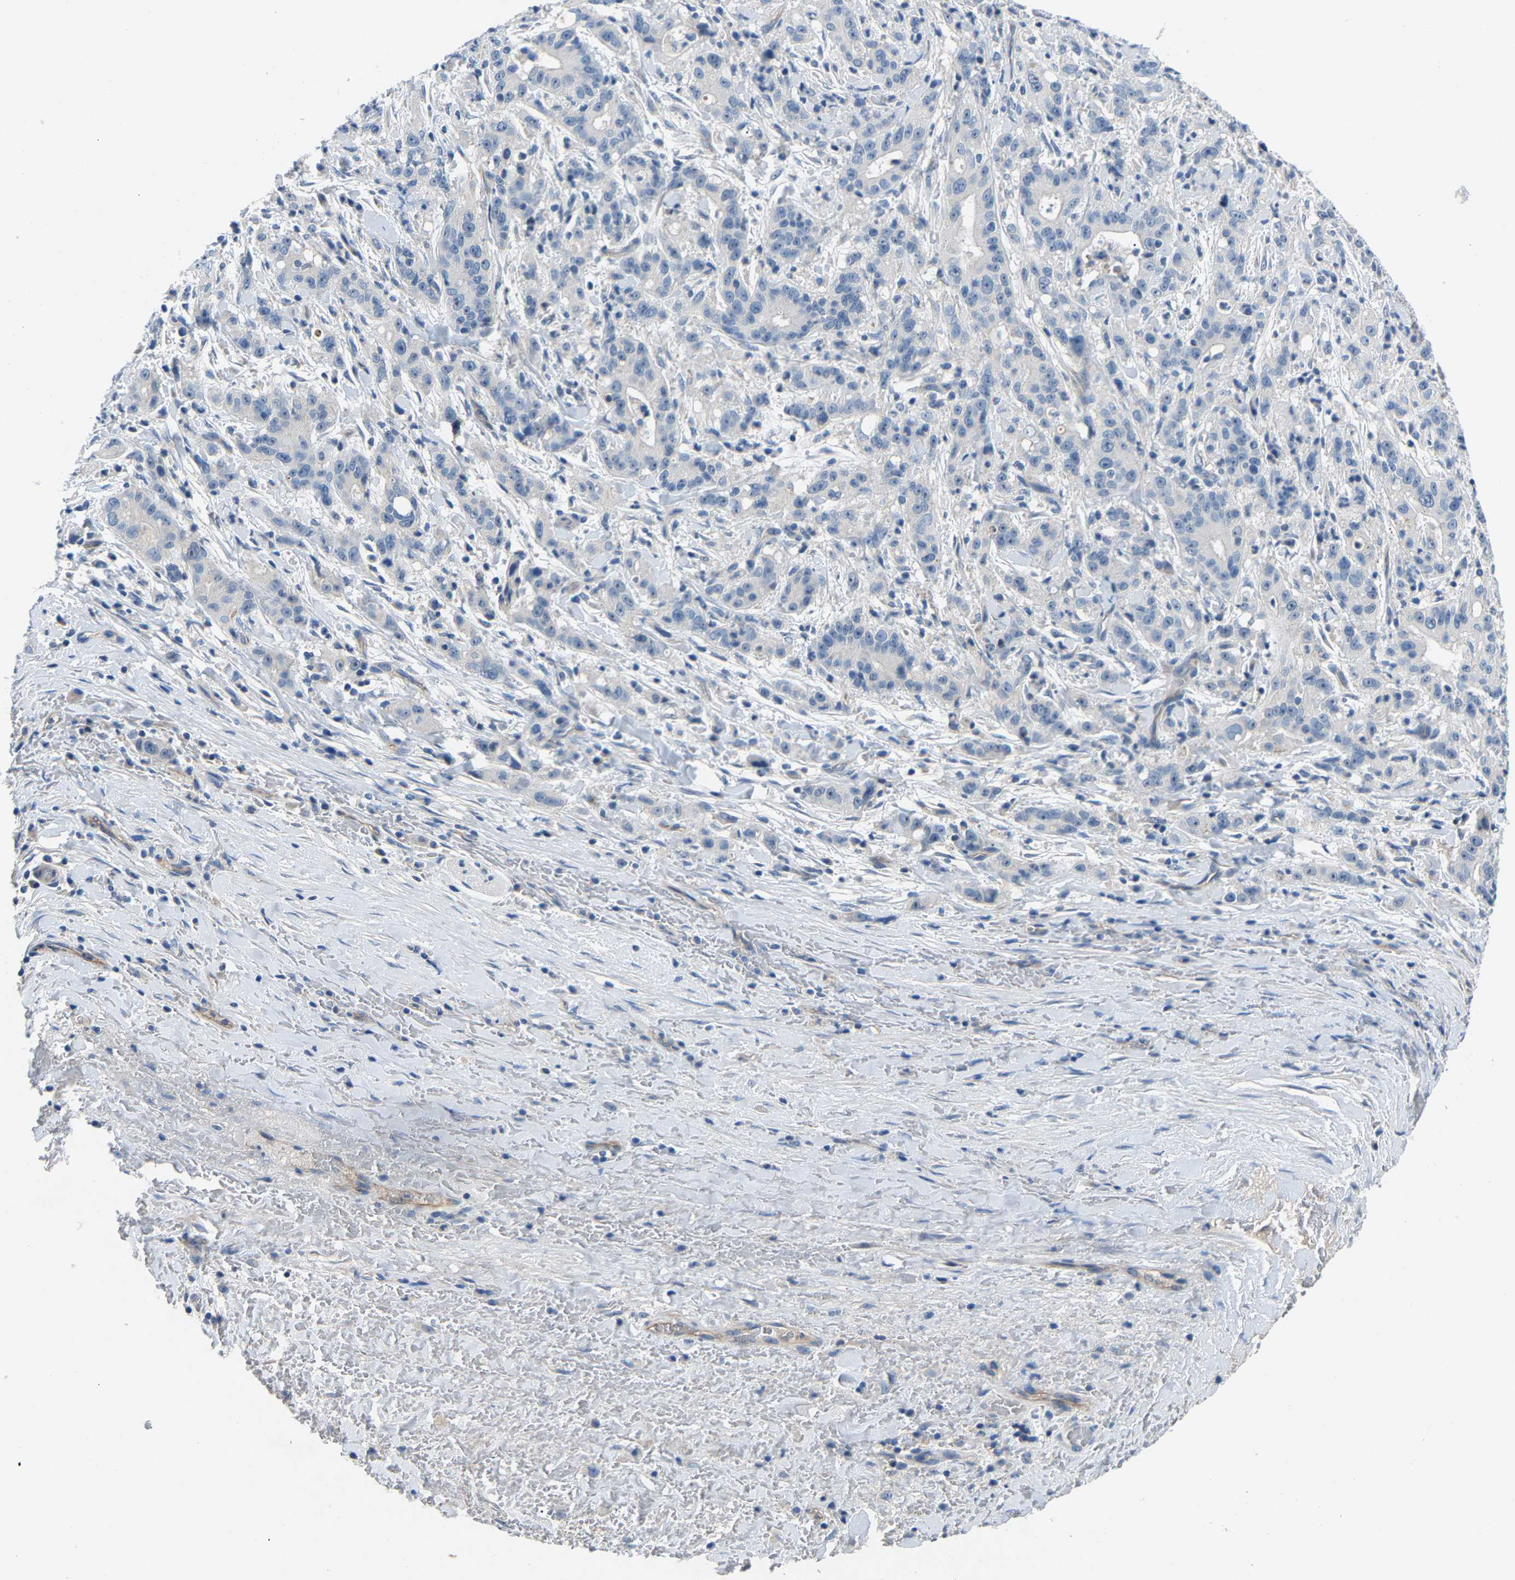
{"staining": {"intensity": "negative", "quantity": "none", "location": "none"}, "tissue": "liver cancer", "cell_type": "Tumor cells", "image_type": "cancer", "snomed": [{"axis": "morphology", "description": "Cholangiocarcinoma"}, {"axis": "topography", "description": "Liver"}], "caption": "This is an immunohistochemistry histopathology image of liver cancer (cholangiocarcinoma). There is no expression in tumor cells.", "gene": "DNAAF5", "patient": {"sex": "female", "age": 38}}